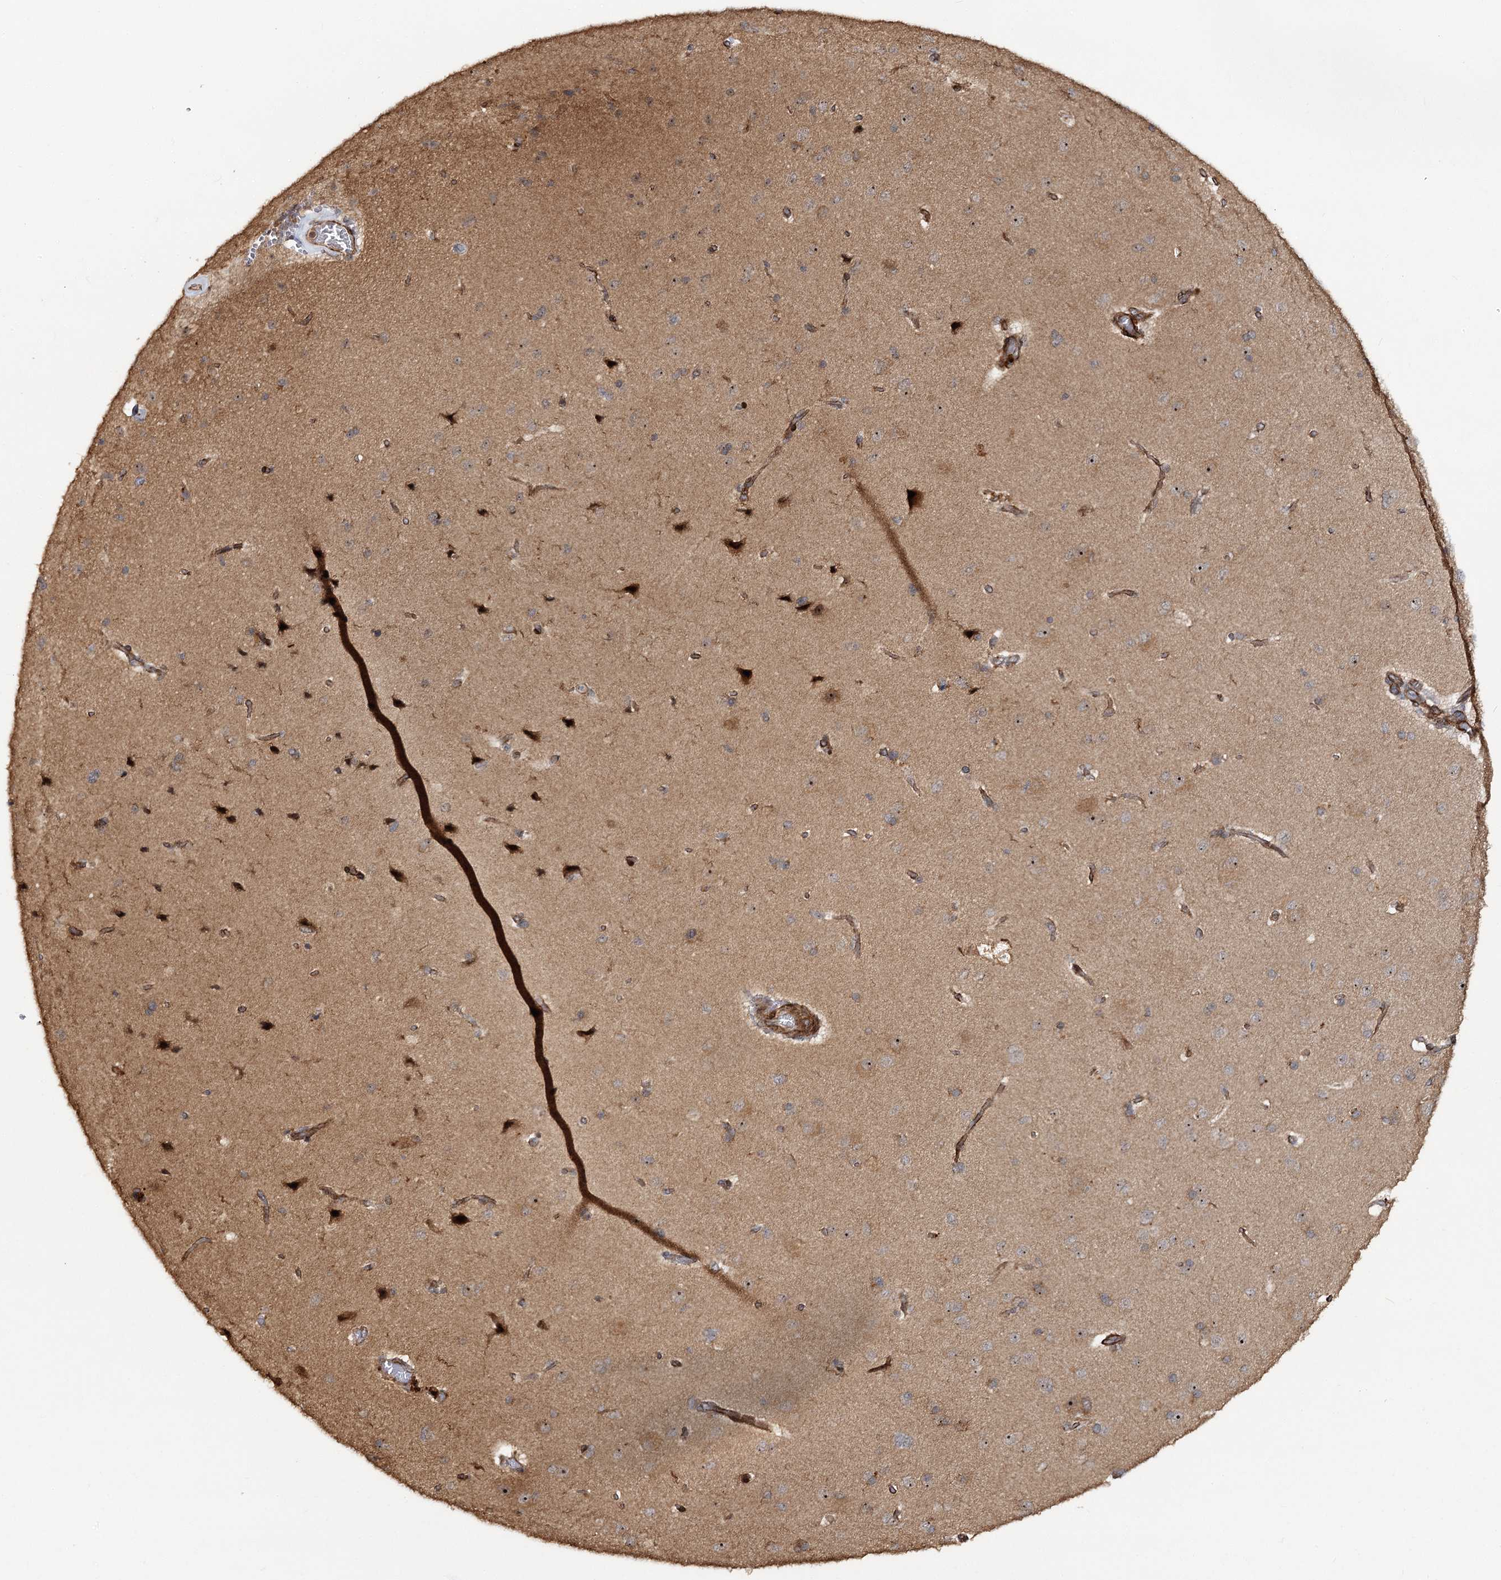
{"staining": {"intensity": "moderate", "quantity": "25%-75%", "location": "cytoplasmic/membranous,nuclear"}, "tissue": "cerebral cortex", "cell_type": "Endothelial cells", "image_type": "normal", "snomed": [{"axis": "morphology", "description": "Normal tissue, NOS"}, {"axis": "topography", "description": "Cerebral cortex"}], "caption": "Immunohistochemistry (IHC) (DAB) staining of unremarkable human cerebral cortex displays moderate cytoplasmic/membranous,nuclear protein expression in about 25%-75% of endothelial cells.", "gene": "PIK3C2A", "patient": {"sex": "male", "age": 62}}